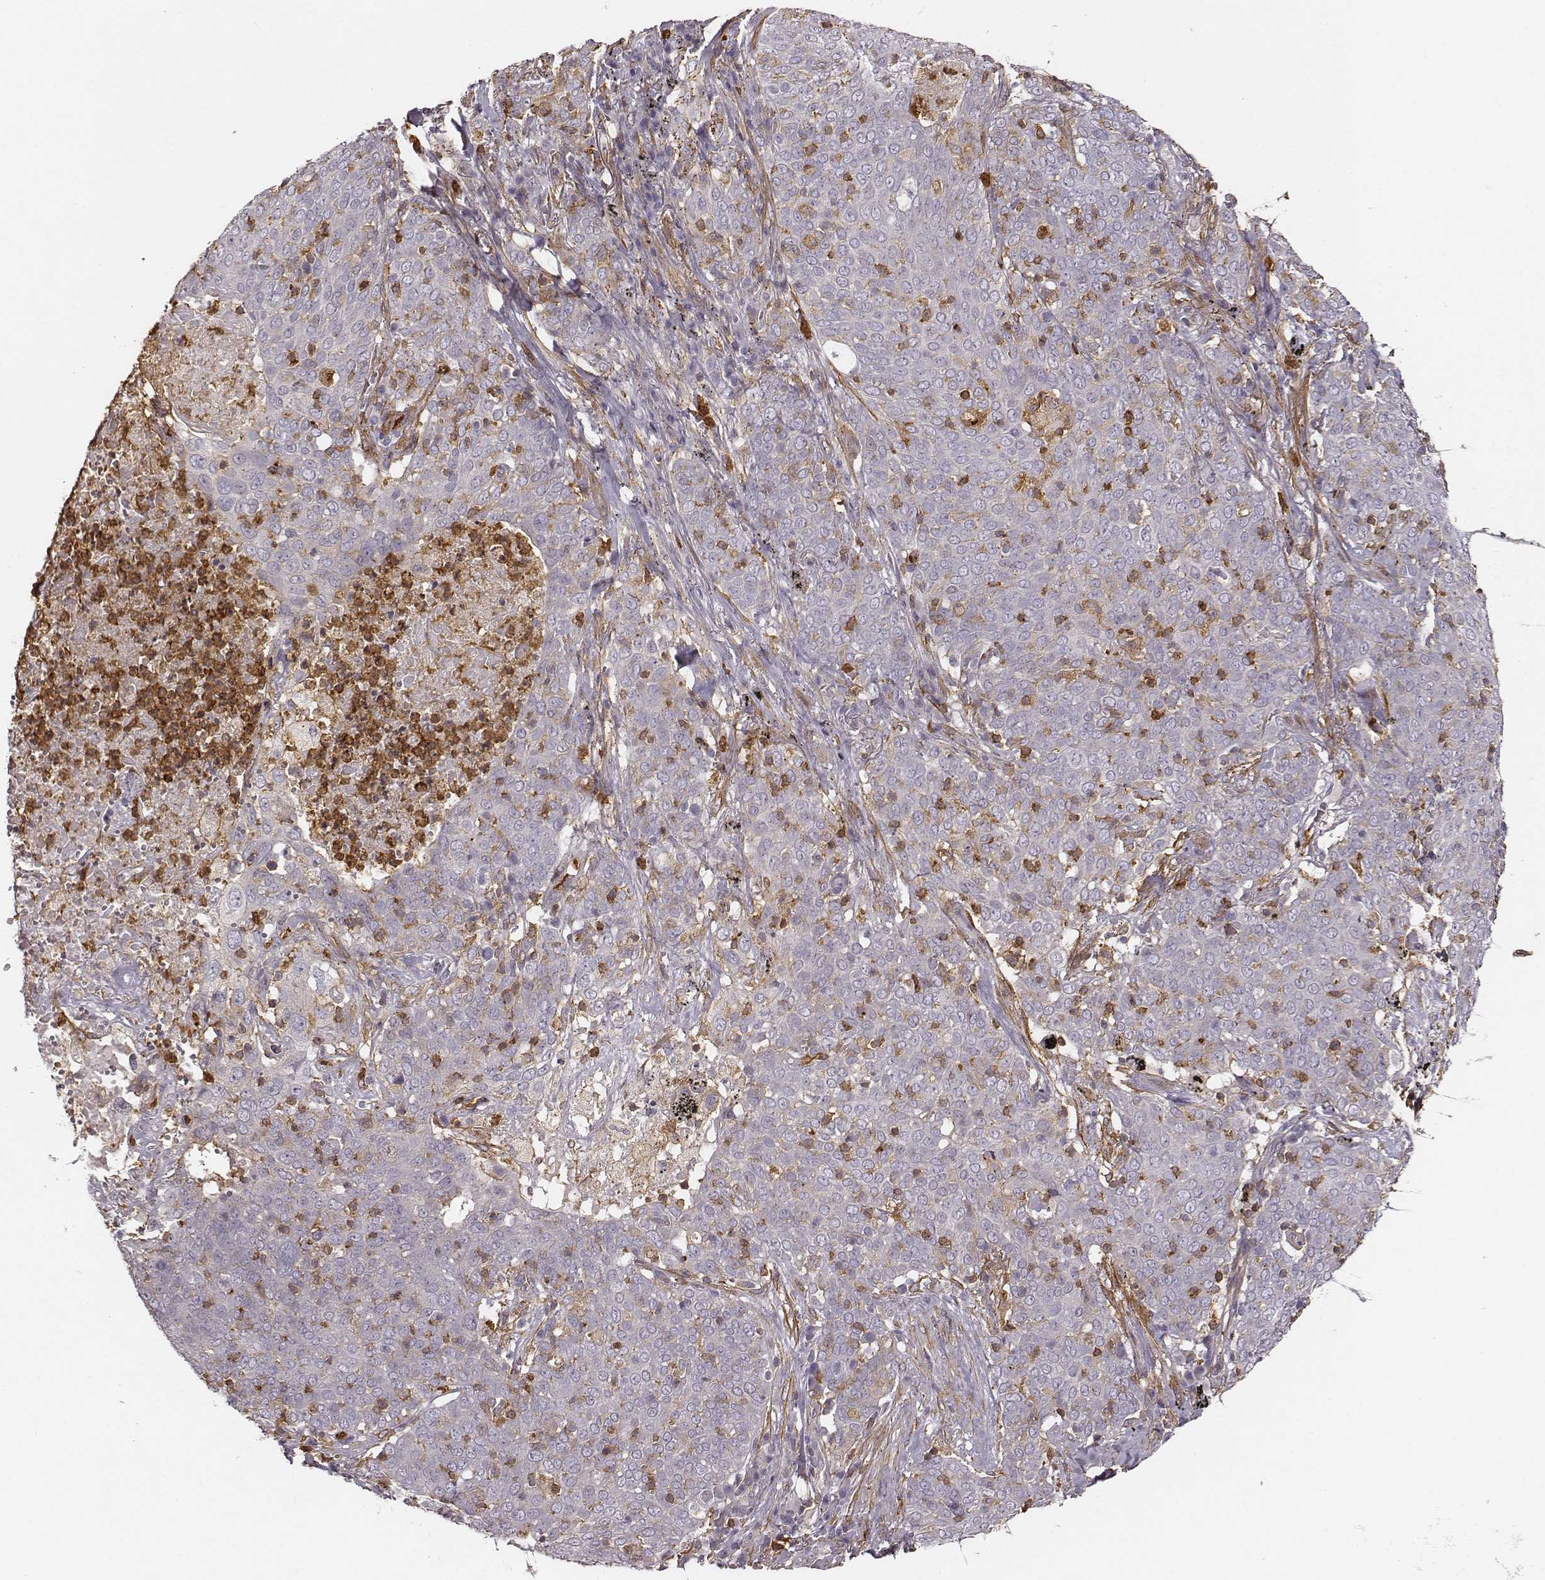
{"staining": {"intensity": "negative", "quantity": "none", "location": "none"}, "tissue": "lung cancer", "cell_type": "Tumor cells", "image_type": "cancer", "snomed": [{"axis": "morphology", "description": "Squamous cell carcinoma, NOS"}, {"axis": "topography", "description": "Lung"}], "caption": "Tumor cells are negative for protein expression in human squamous cell carcinoma (lung).", "gene": "ZYX", "patient": {"sex": "male", "age": 82}}